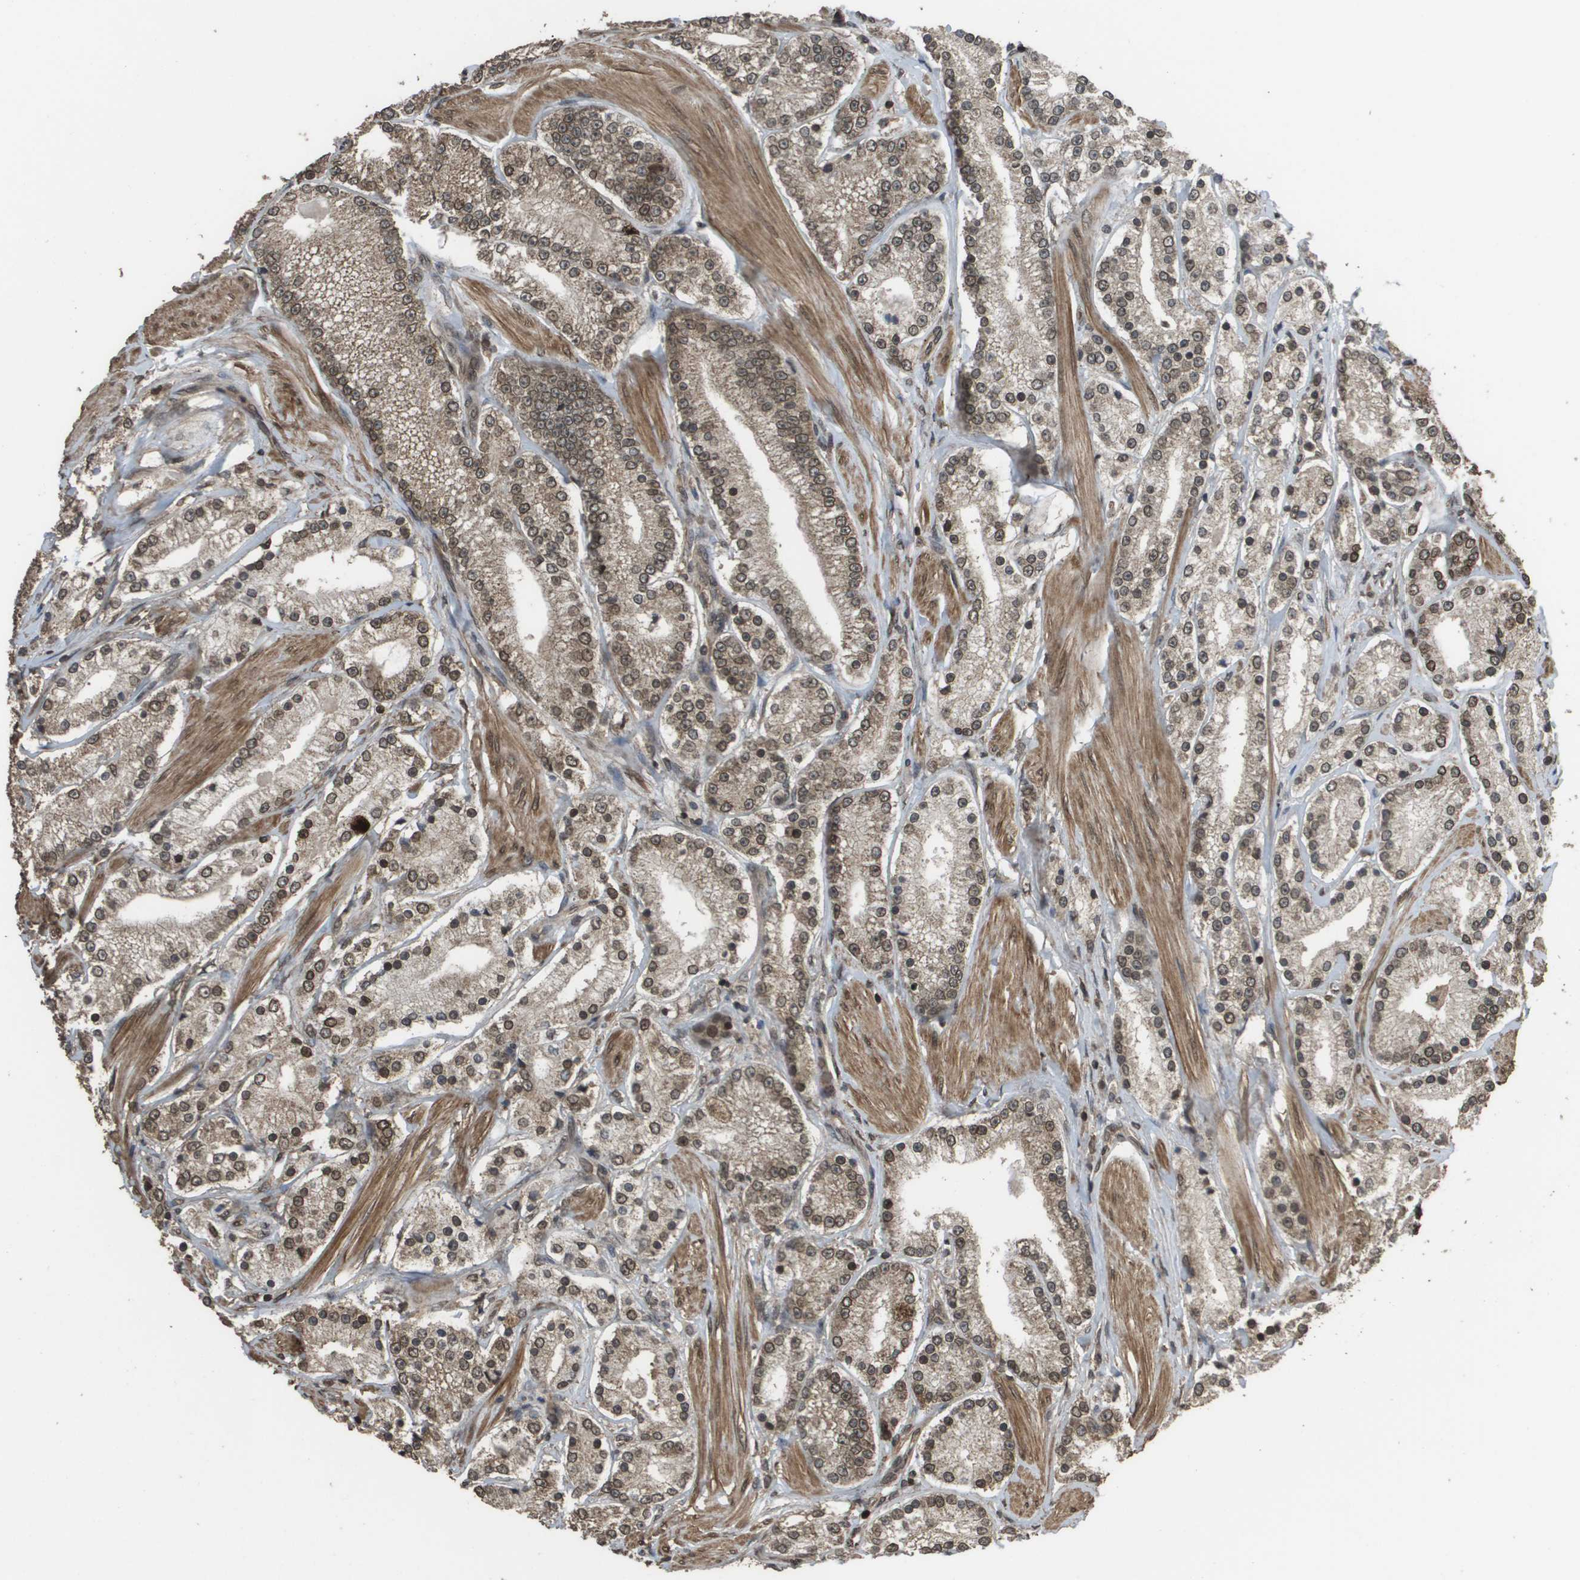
{"staining": {"intensity": "moderate", "quantity": "25%-75%", "location": "cytoplasmic/membranous,nuclear"}, "tissue": "prostate cancer", "cell_type": "Tumor cells", "image_type": "cancer", "snomed": [{"axis": "morphology", "description": "Adenocarcinoma, Low grade"}, {"axis": "topography", "description": "Prostate"}], "caption": "A histopathology image showing moderate cytoplasmic/membranous and nuclear expression in approximately 25%-75% of tumor cells in prostate low-grade adenocarcinoma, as visualized by brown immunohistochemical staining.", "gene": "AXIN2", "patient": {"sex": "male", "age": 63}}